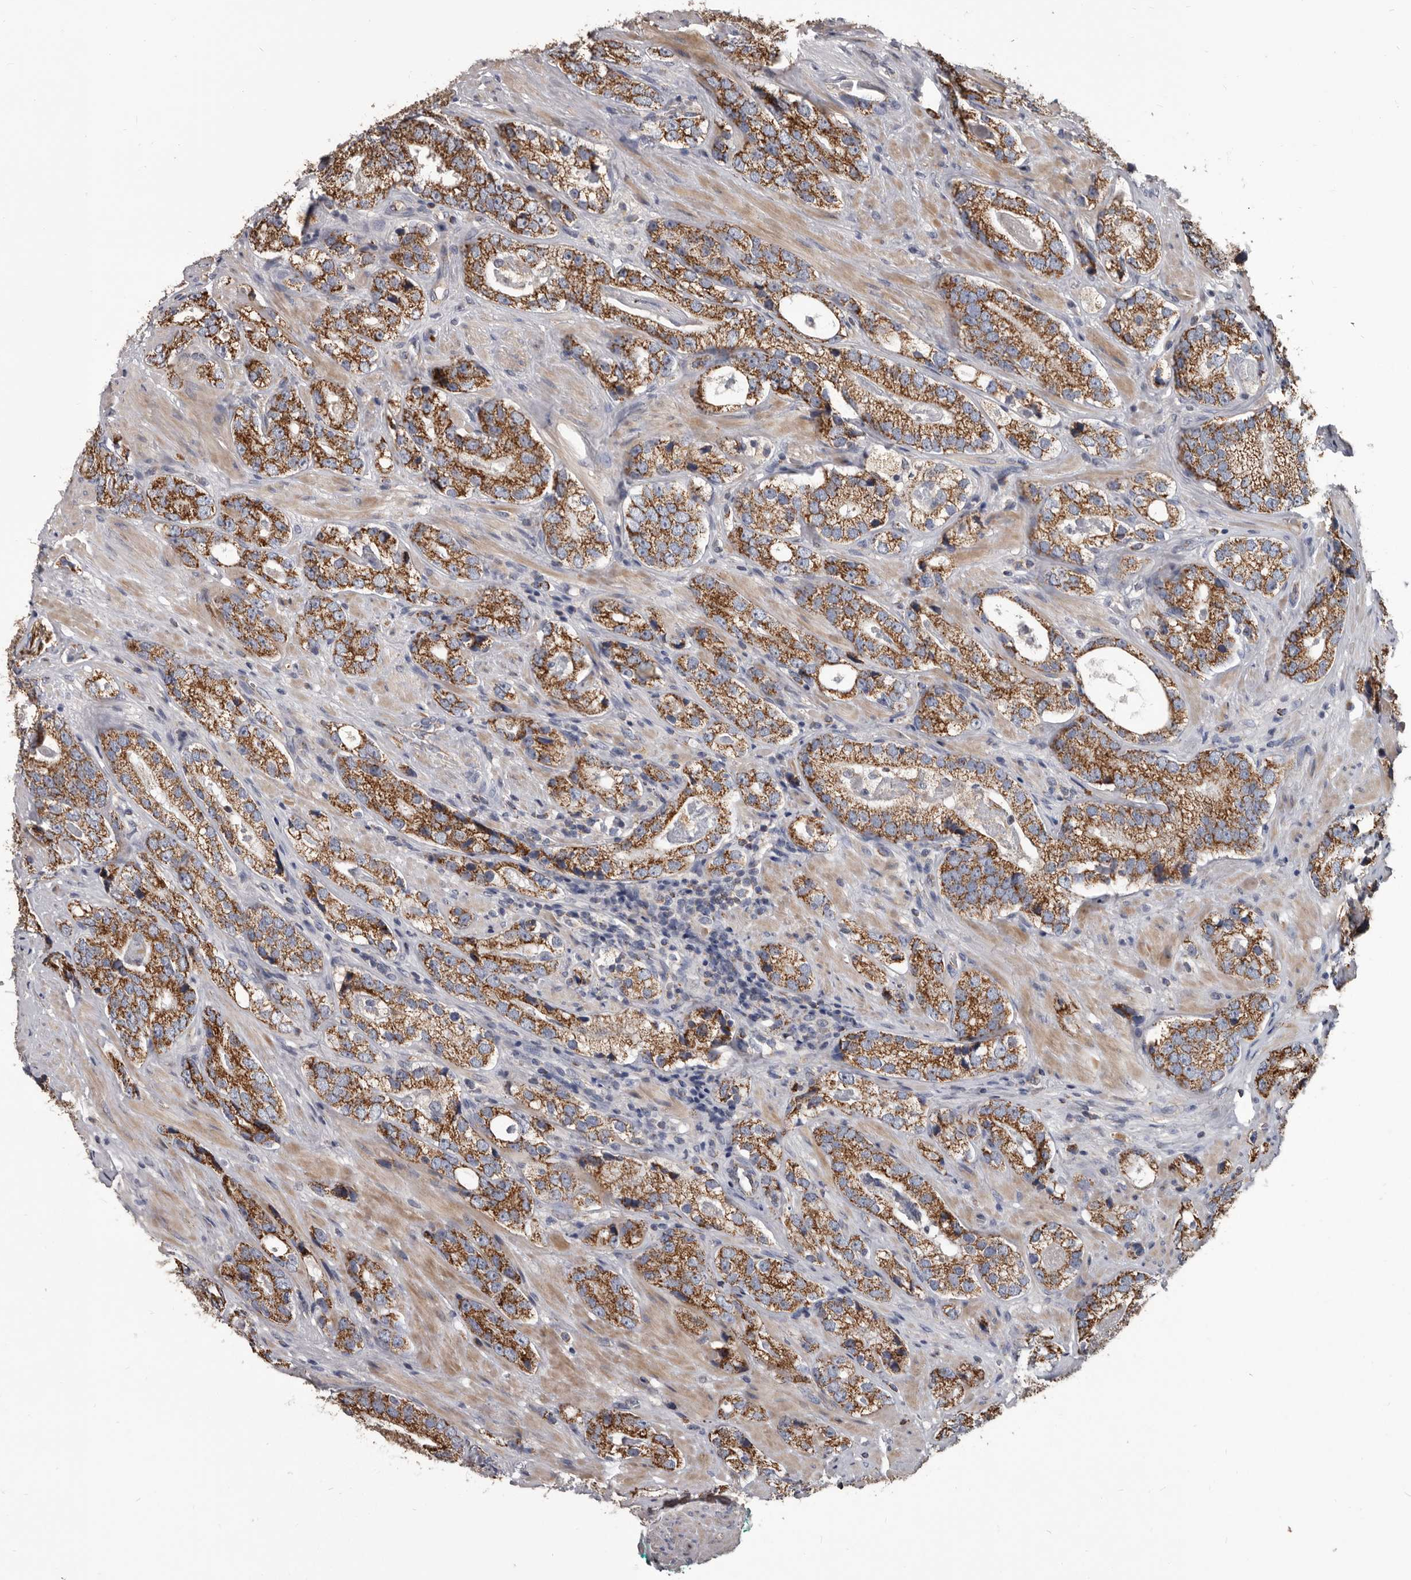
{"staining": {"intensity": "moderate", "quantity": ">75%", "location": "cytoplasmic/membranous"}, "tissue": "prostate cancer", "cell_type": "Tumor cells", "image_type": "cancer", "snomed": [{"axis": "morphology", "description": "Adenocarcinoma, High grade"}, {"axis": "topography", "description": "Prostate"}], "caption": "High-grade adenocarcinoma (prostate) tissue reveals moderate cytoplasmic/membranous positivity in about >75% of tumor cells, visualized by immunohistochemistry.", "gene": "ALDH5A1", "patient": {"sex": "male", "age": 56}}